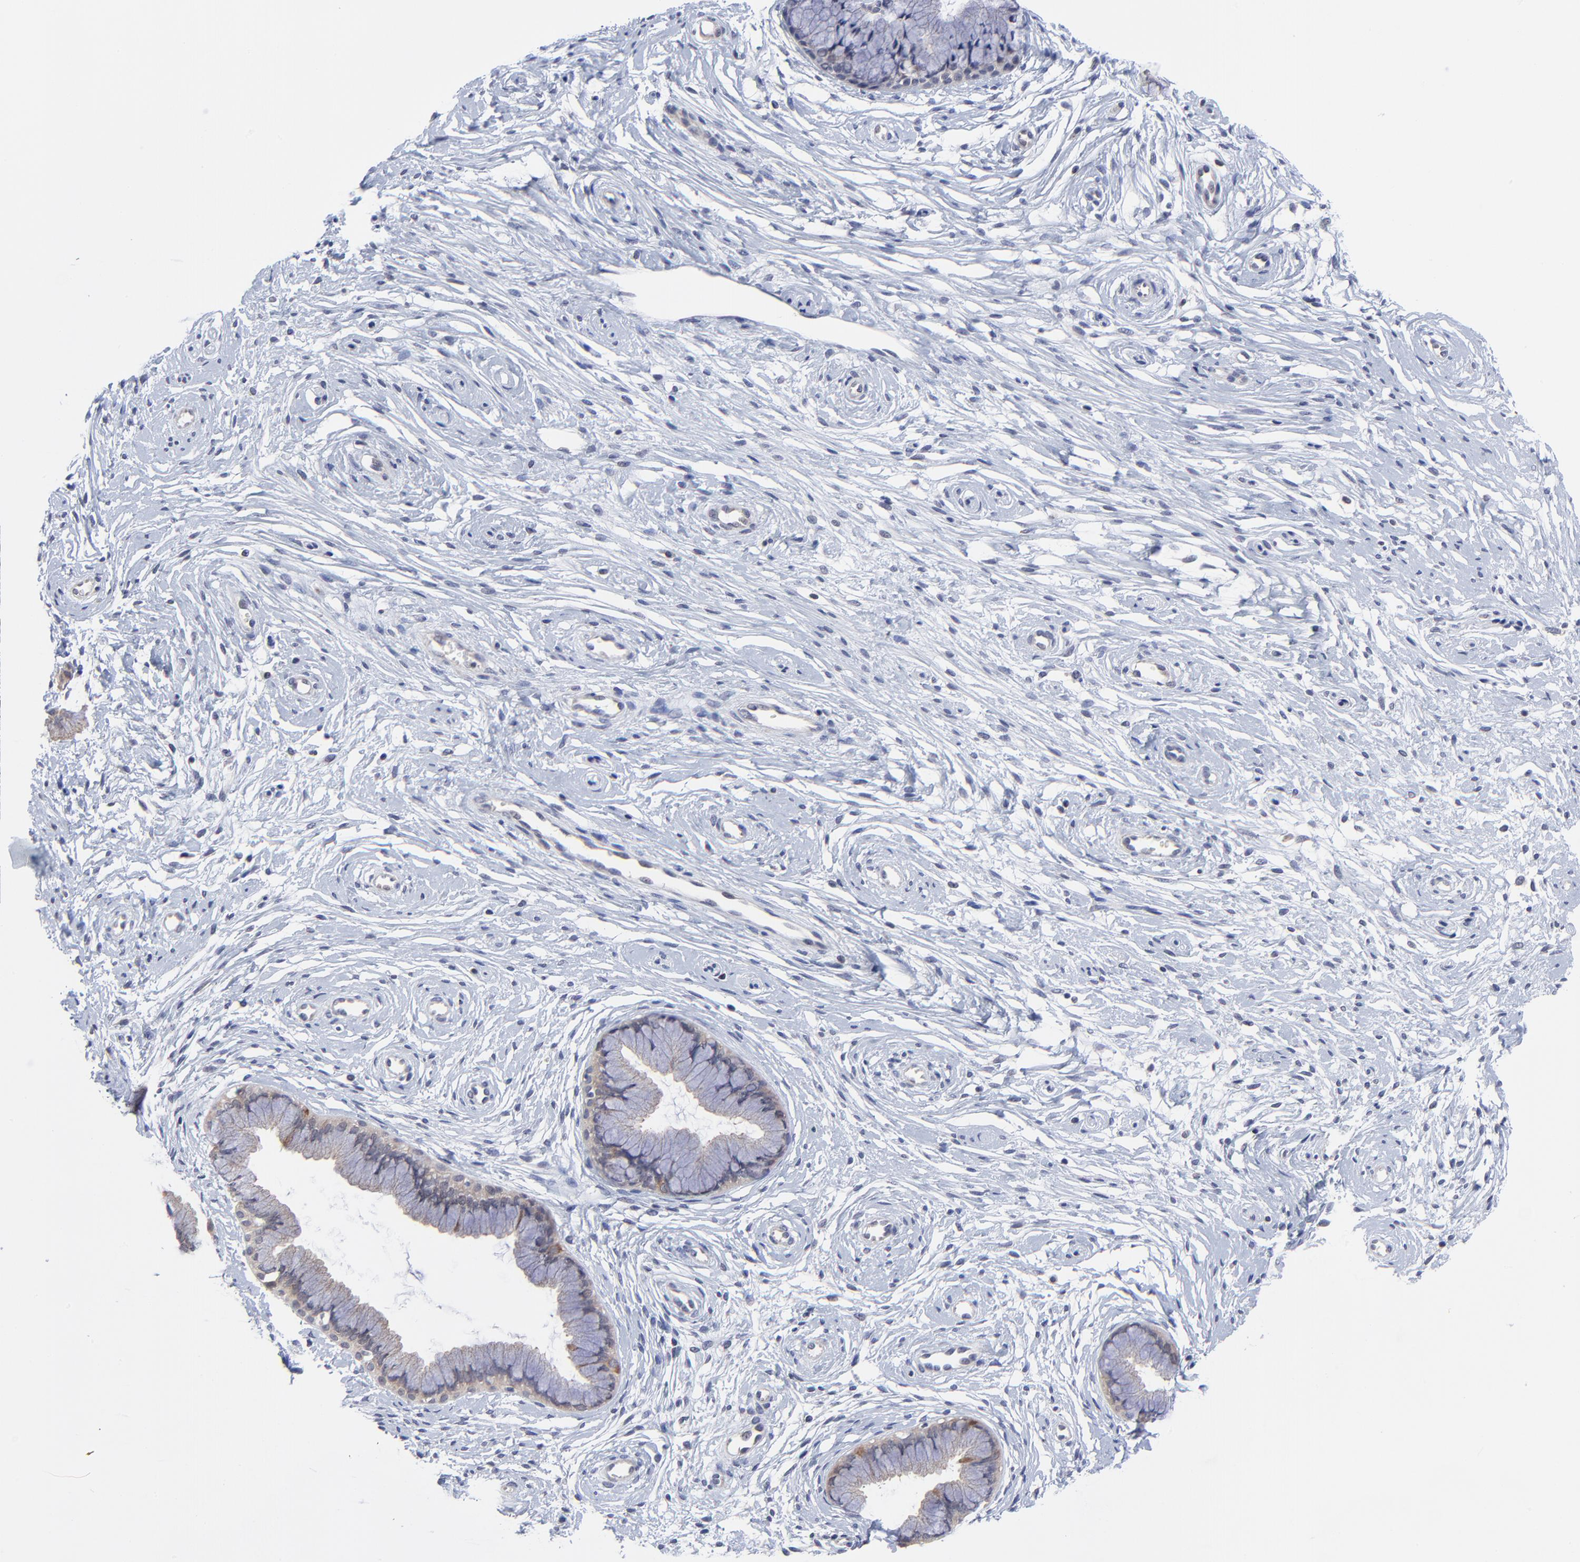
{"staining": {"intensity": "weak", "quantity": ">75%", "location": "cytoplasmic/membranous"}, "tissue": "cervix", "cell_type": "Glandular cells", "image_type": "normal", "snomed": [{"axis": "morphology", "description": "Normal tissue, NOS"}, {"axis": "topography", "description": "Cervix"}], "caption": "Immunohistochemistry (IHC) micrograph of benign cervix: cervix stained using immunohistochemistry (IHC) reveals low levels of weak protein expression localized specifically in the cytoplasmic/membranous of glandular cells, appearing as a cytoplasmic/membranous brown color.", "gene": "FBXO8", "patient": {"sex": "female", "age": 39}}